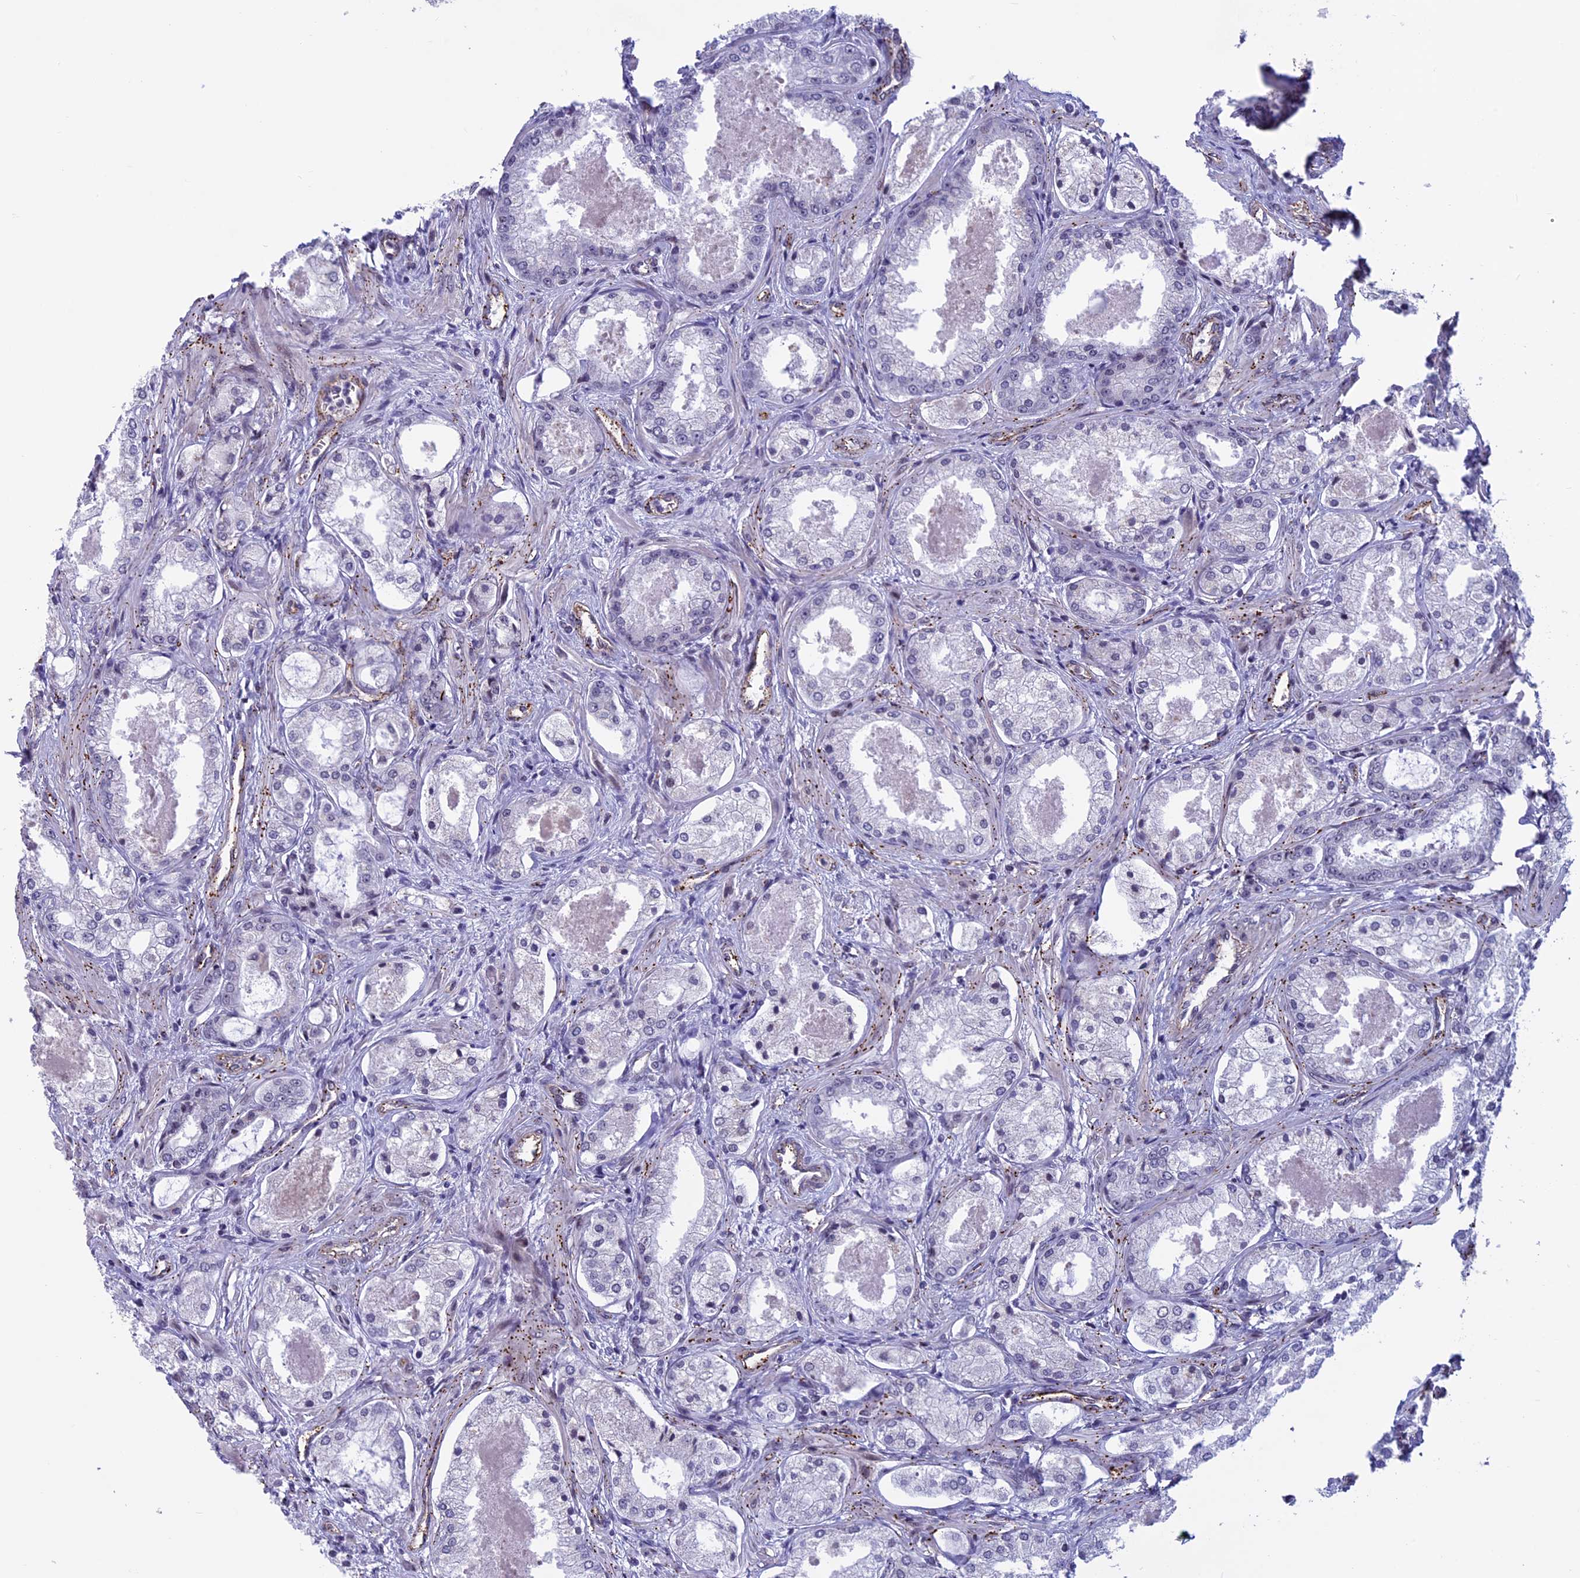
{"staining": {"intensity": "negative", "quantity": "none", "location": "none"}, "tissue": "prostate cancer", "cell_type": "Tumor cells", "image_type": "cancer", "snomed": [{"axis": "morphology", "description": "Adenocarcinoma, Low grade"}, {"axis": "topography", "description": "Prostate"}], "caption": "Tumor cells are negative for brown protein staining in prostate low-grade adenocarcinoma.", "gene": "NIPBL", "patient": {"sex": "male", "age": 68}}